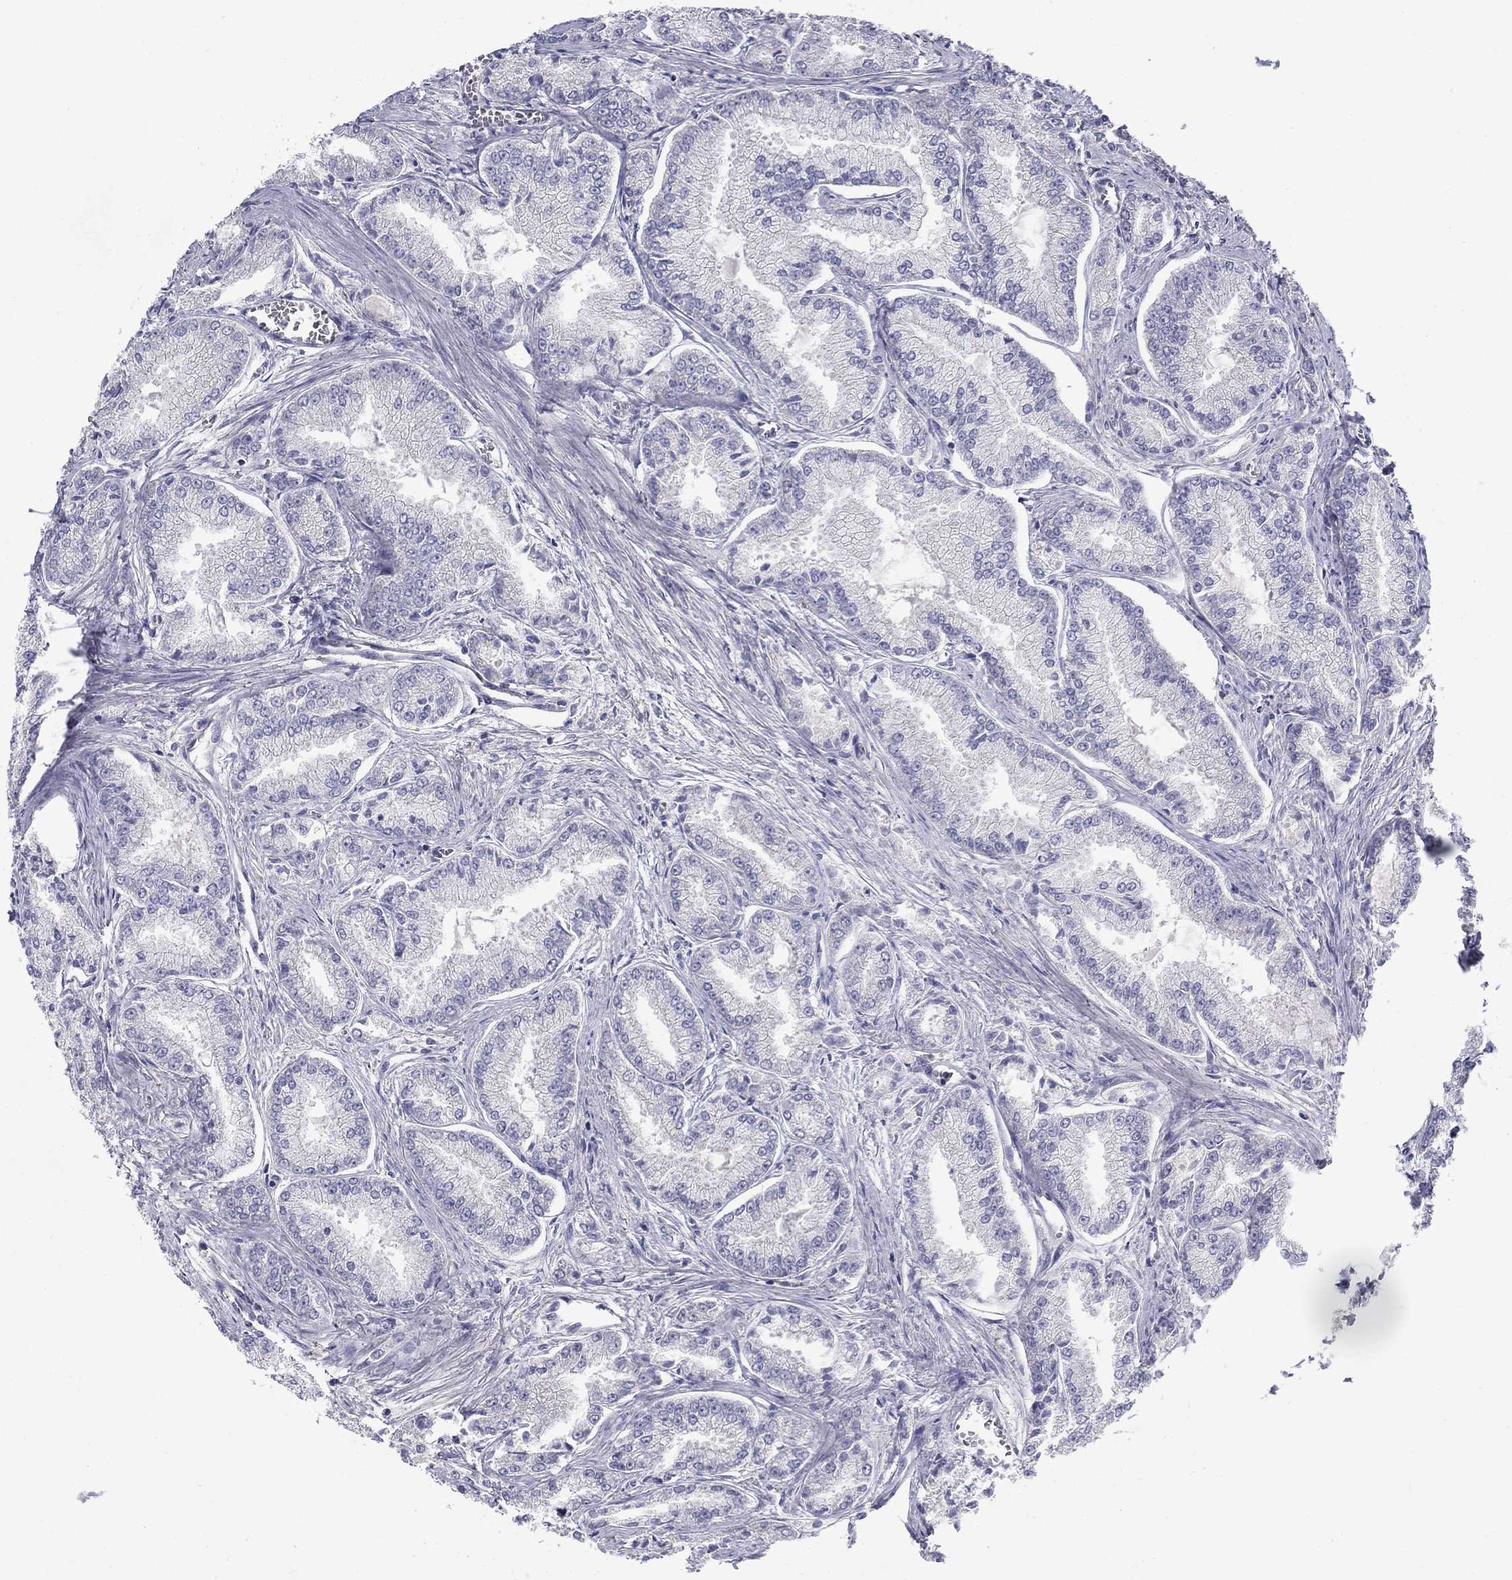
{"staining": {"intensity": "negative", "quantity": "none", "location": "none"}, "tissue": "prostate cancer", "cell_type": "Tumor cells", "image_type": "cancer", "snomed": [{"axis": "morphology", "description": "Adenocarcinoma, NOS"}, {"axis": "morphology", "description": "Adenocarcinoma, High grade"}, {"axis": "topography", "description": "Prostate"}], "caption": "Tumor cells show no significant protein staining in high-grade adenocarcinoma (prostate).", "gene": "NME5", "patient": {"sex": "male", "age": 70}}